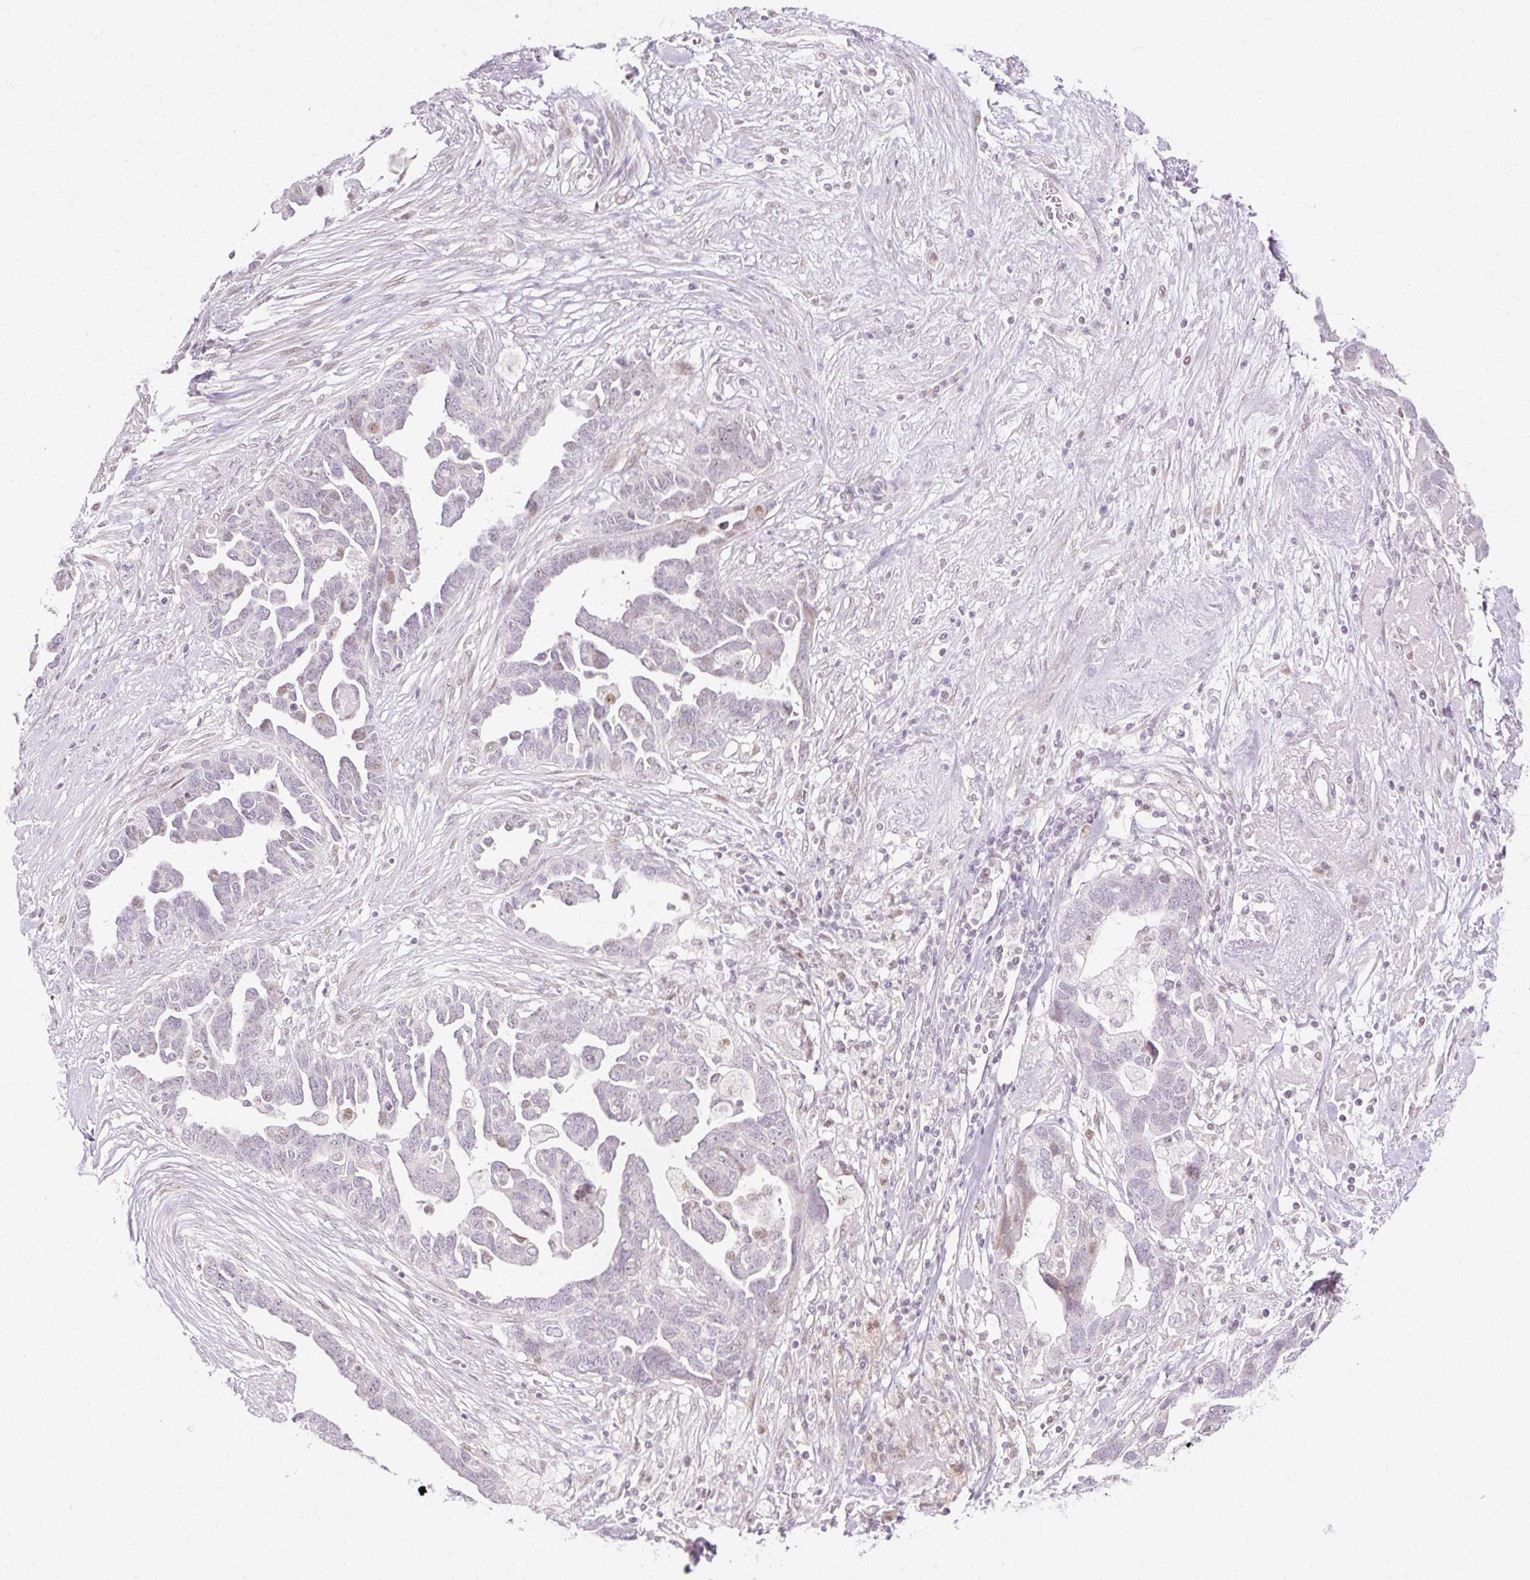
{"staining": {"intensity": "weak", "quantity": "<25%", "location": "nuclear"}, "tissue": "ovarian cancer", "cell_type": "Tumor cells", "image_type": "cancer", "snomed": [{"axis": "morphology", "description": "Cystadenocarcinoma, serous, NOS"}, {"axis": "topography", "description": "Ovary"}], "caption": "Immunohistochemistry photomicrograph of ovarian serous cystadenocarcinoma stained for a protein (brown), which shows no expression in tumor cells. (DAB immunohistochemistry (IHC) visualized using brightfield microscopy, high magnification).", "gene": "C3orf49", "patient": {"sex": "female", "age": 54}}